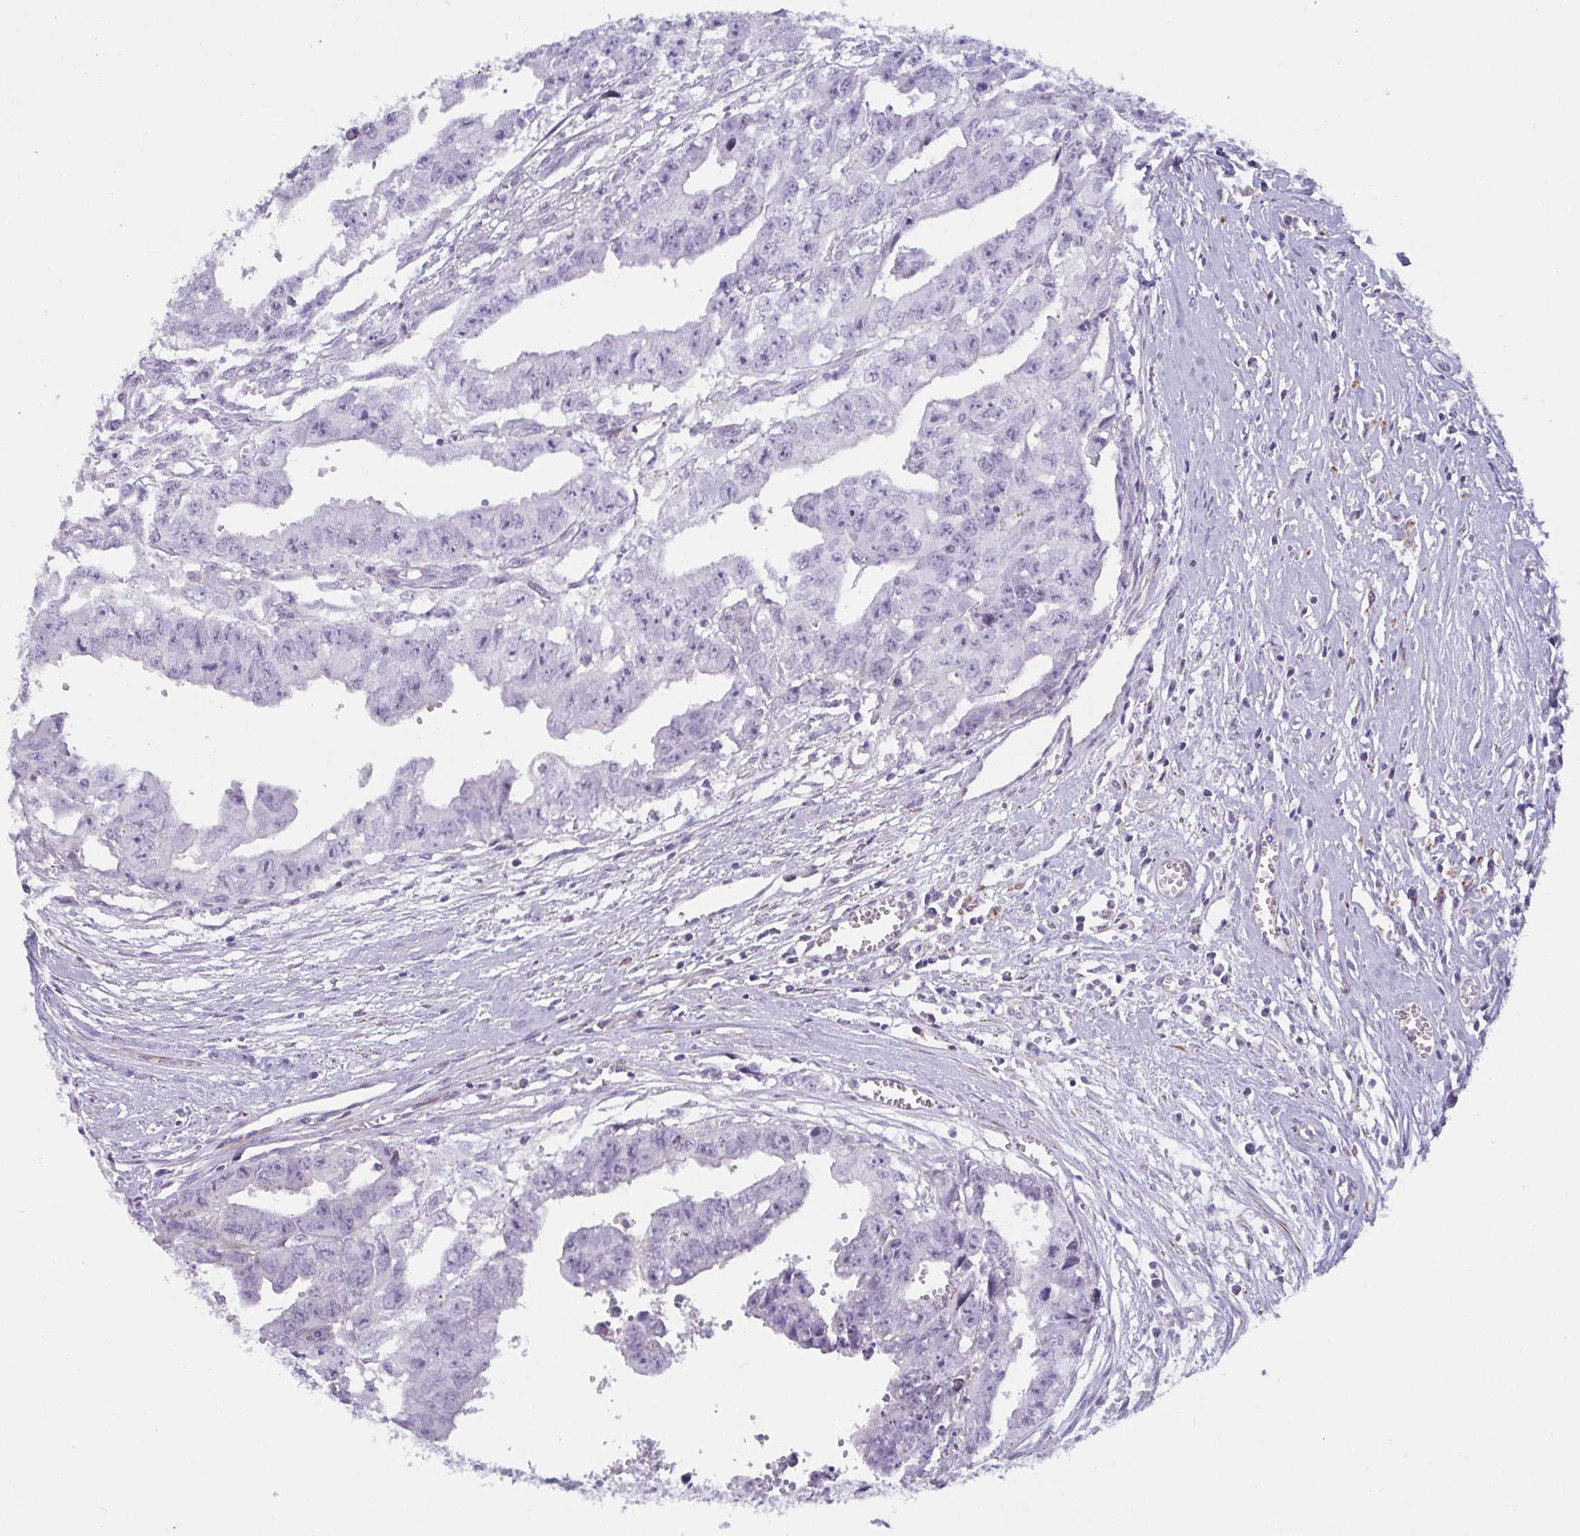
{"staining": {"intensity": "negative", "quantity": "none", "location": "none"}, "tissue": "testis cancer", "cell_type": "Tumor cells", "image_type": "cancer", "snomed": [{"axis": "morphology", "description": "Carcinoma, Embryonal, NOS"}, {"axis": "morphology", "description": "Teratoma, malignant, NOS"}, {"axis": "topography", "description": "Testis"}], "caption": "This is an immunohistochemistry (IHC) image of testis teratoma (malignant). There is no staining in tumor cells.", "gene": "OR5P3", "patient": {"sex": "male", "age": 24}}